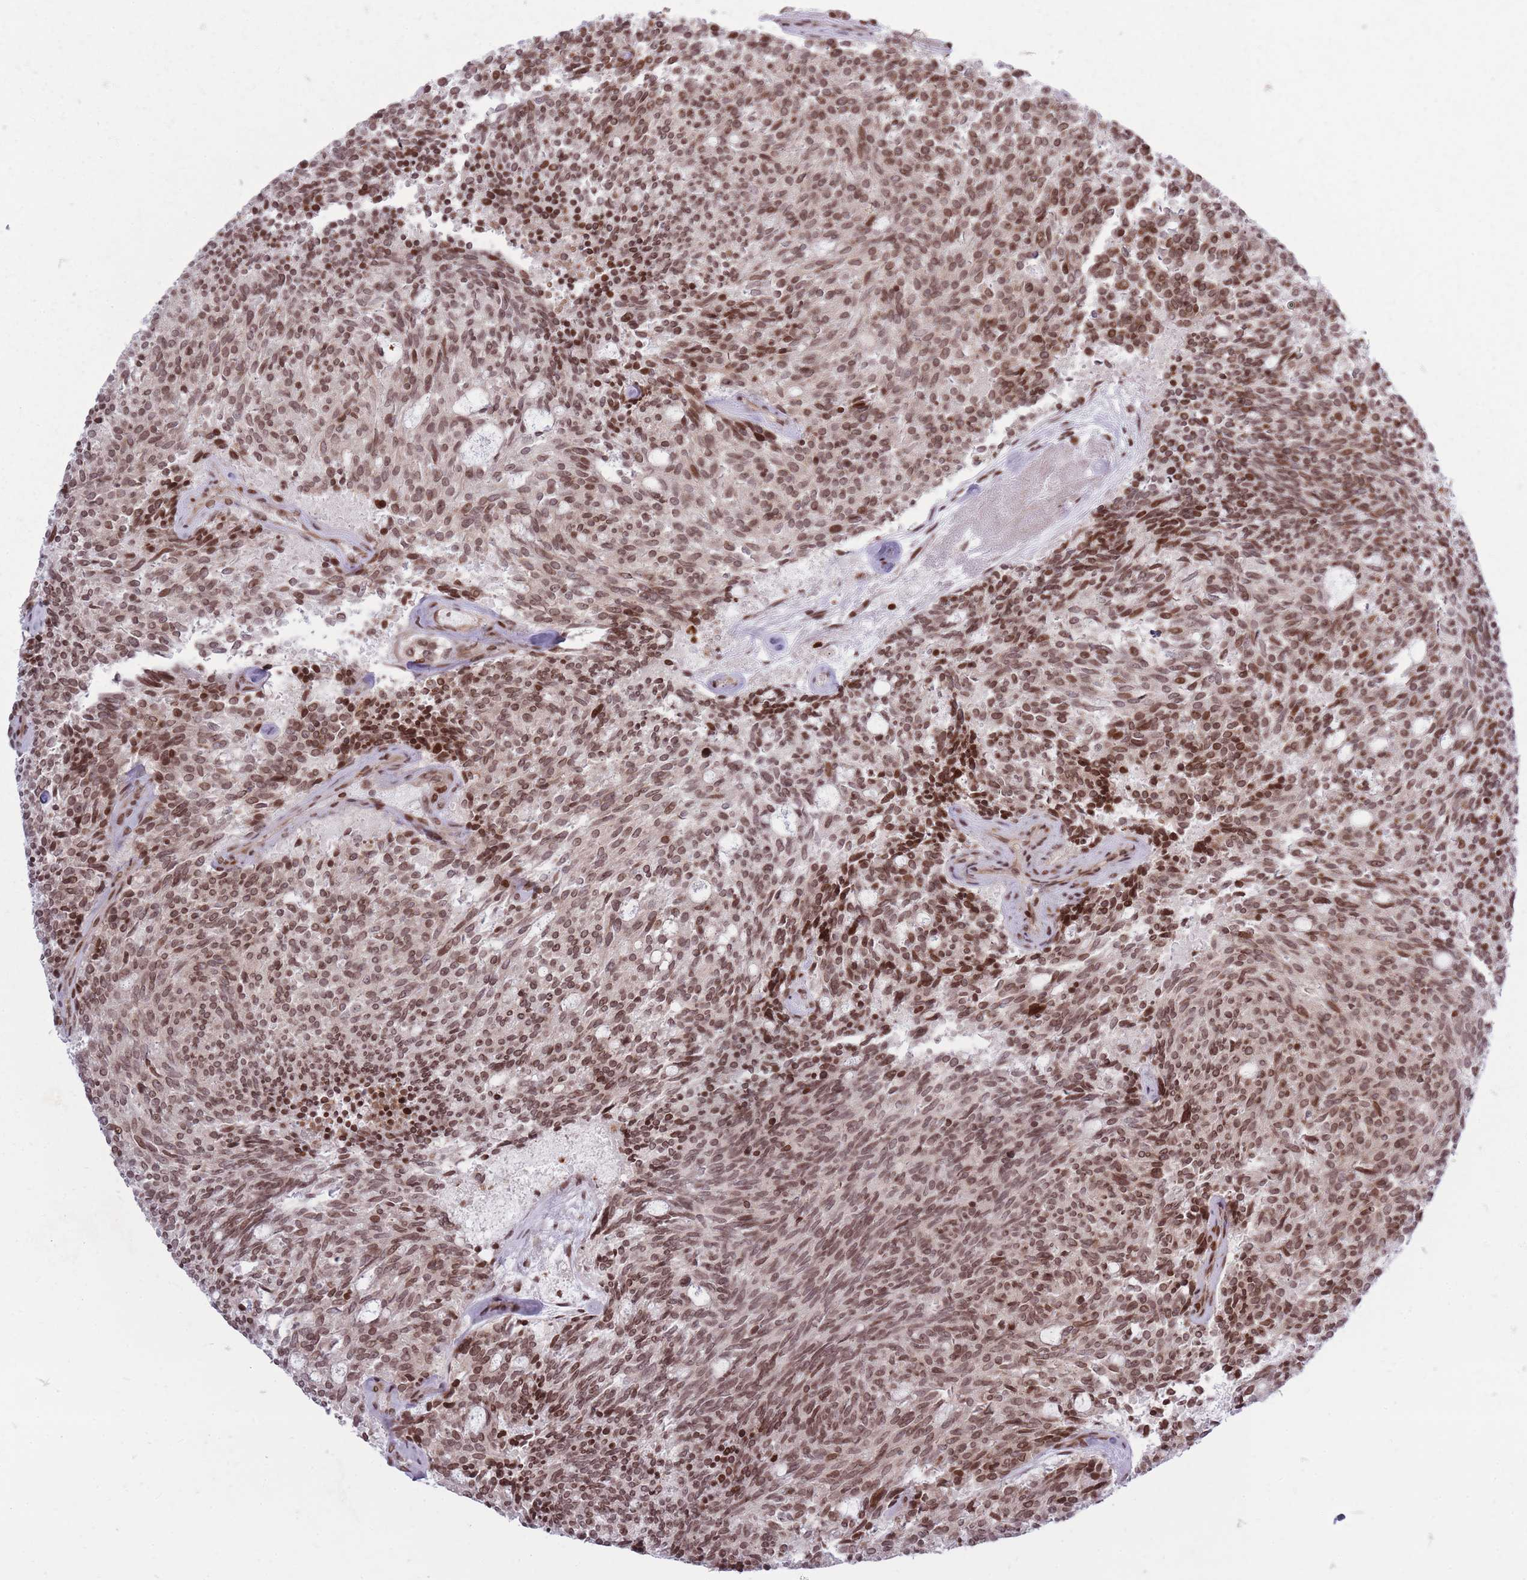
{"staining": {"intensity": "moderate", "quantity": ">75%", "location": "nuclear"}, "tissue": "carcinoid", "cell_type": "Tumor cells", "image_type": "cancer", "snomed": [{"axis": "morphology", "description": "Carcinoid, malignant, NOS"}, {"axis": "topography", "description": "Pancreas"}], "caption": "Immunohistochemical staining of carcinoid exhibits medium levels of moderate nuclear positivity in about >75% of tumor cells. (DAB (3,3'-diaminobenzidine) IHC, brown staining for protein, blue staining for nuclei).", "gene": "TMC6", "patient": {"sex": "female", "age": 54}}